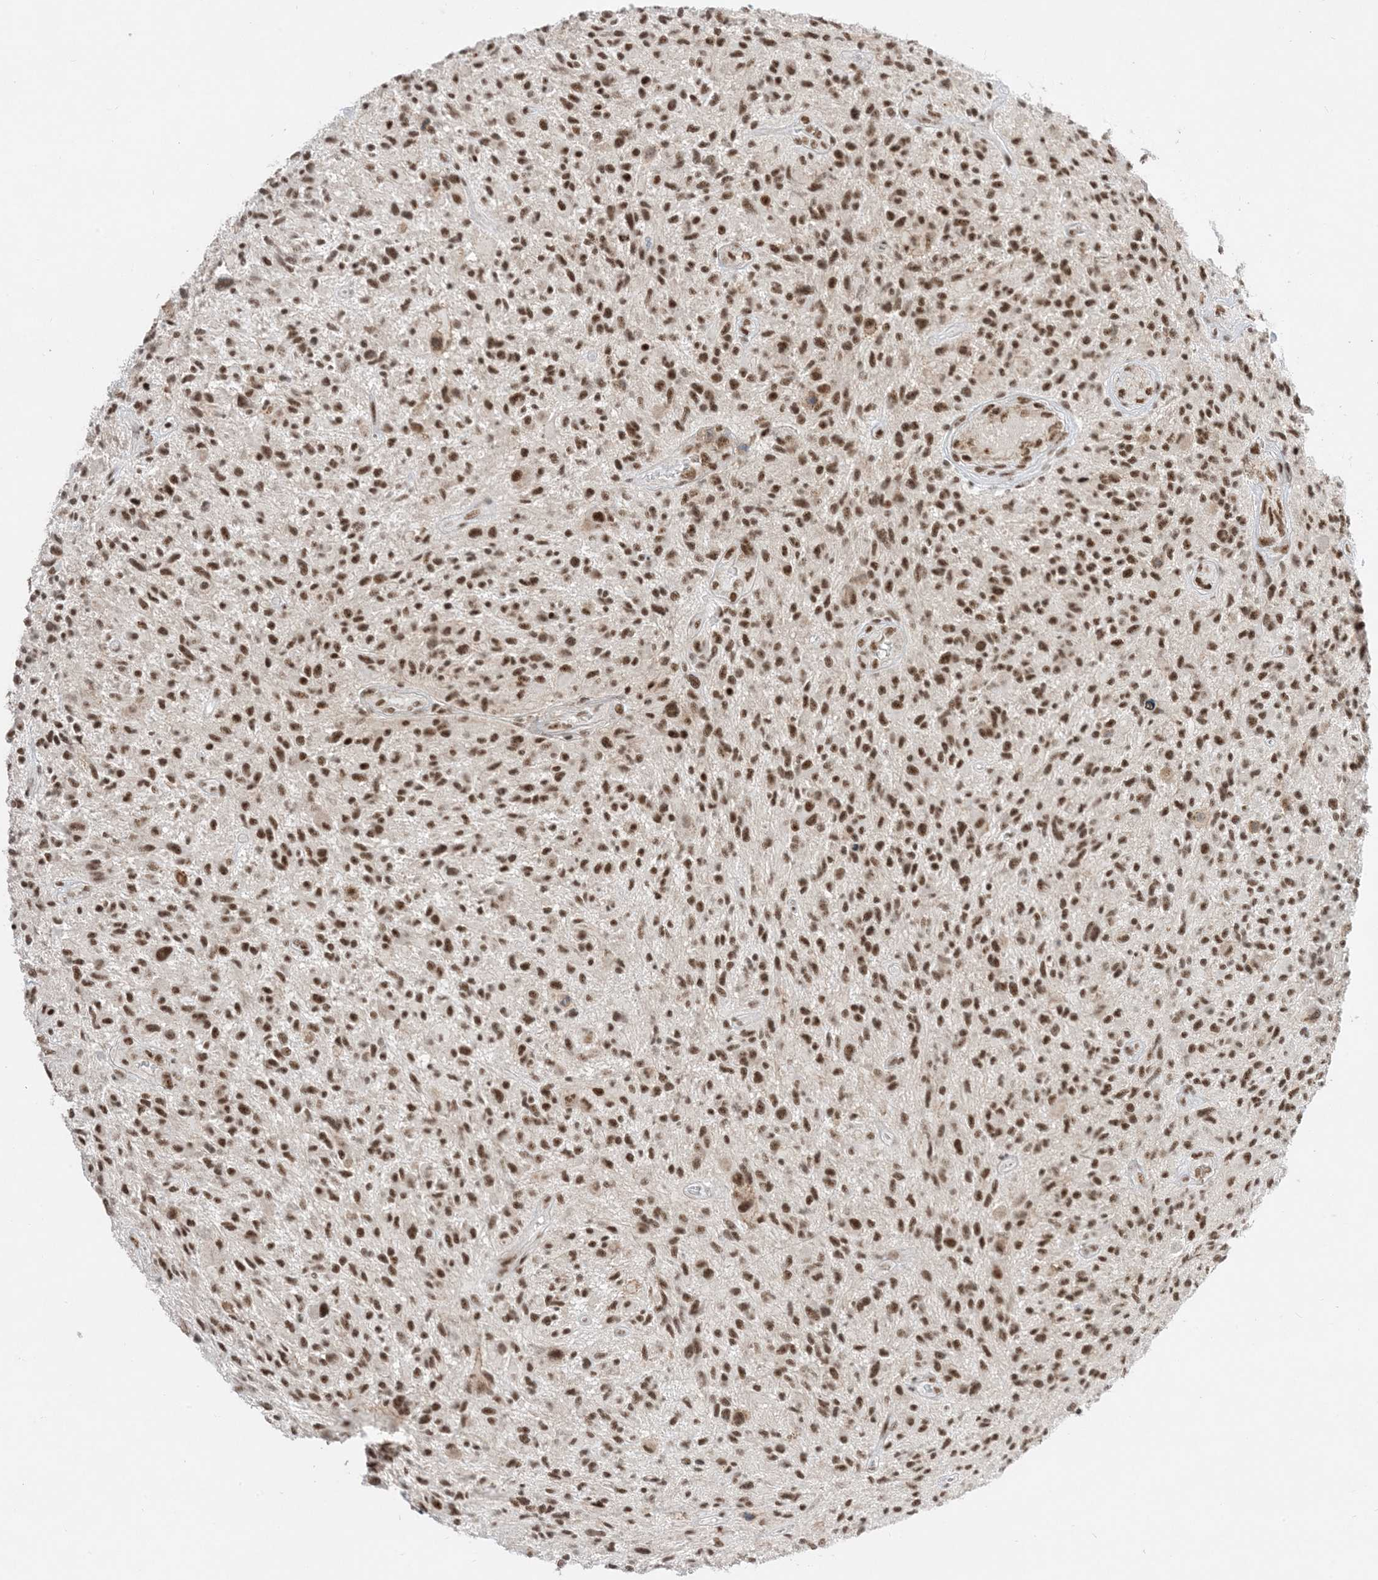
{"staining": {"intensity": "strong", "quantity": ">75%", "location": "nuclear"}, "tissue": "glioma", "cell_type": "Tumor cells", "image_type": "cancer", "snomed": [{"axis": "morphology", "description": "Glioma, malignant, High grade"}, {"axis": "topography", "description": "Brain"}], "caption": "Immunohistochemistry micrograph of neoplastic tissue: human glioma stained using immunohistochemistry reveals high levels of strong protein expression localized specifically in the nuclear of tumor cells, appearing as a nuclear brown color.", "gene": "SF3A3", "patient": {"sex": "male", "age": 47}}